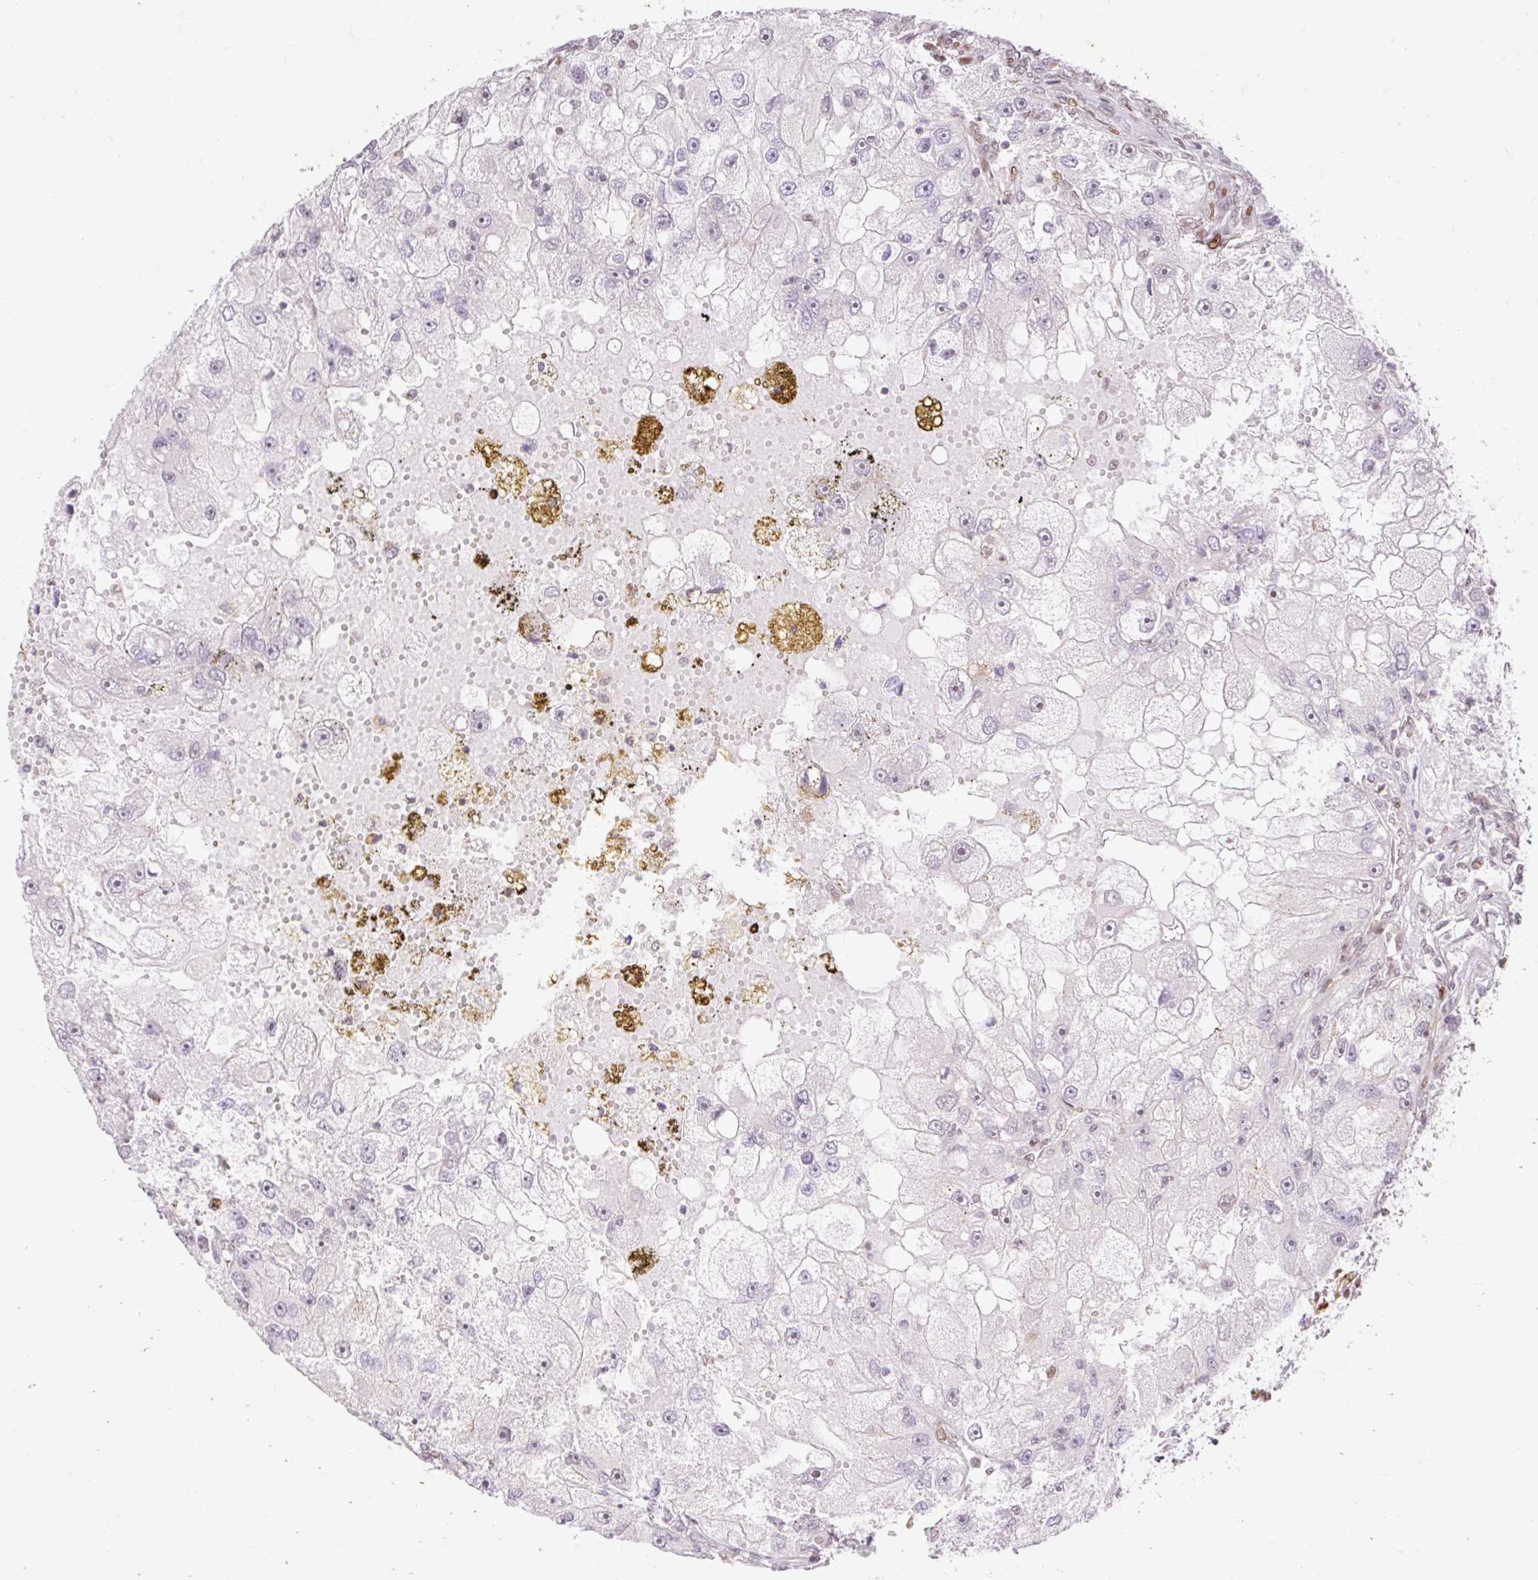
{"staining": {"intensity": "negative", "quantity": "none", "location": "none"}, "tissue": "renal cancer", "cell_type": "Tumor cells", "image_type": "cancer", "snomed": [{"axis": "morphology", "description": "Adenocarcinoma, NOS"}, {"axis": "topography", "description": "Kidney"}], "caption": "Tumor cells show no significant expression in adenocarcinoma (renal). Brightfield microscopy of immunohistochemistry (IHC) stained with DAB (brown) and hematoxylin (blue), captured at high magnification.", "gene": "RIPPLY3", "patient": {"sex": "male", "age": 63}}